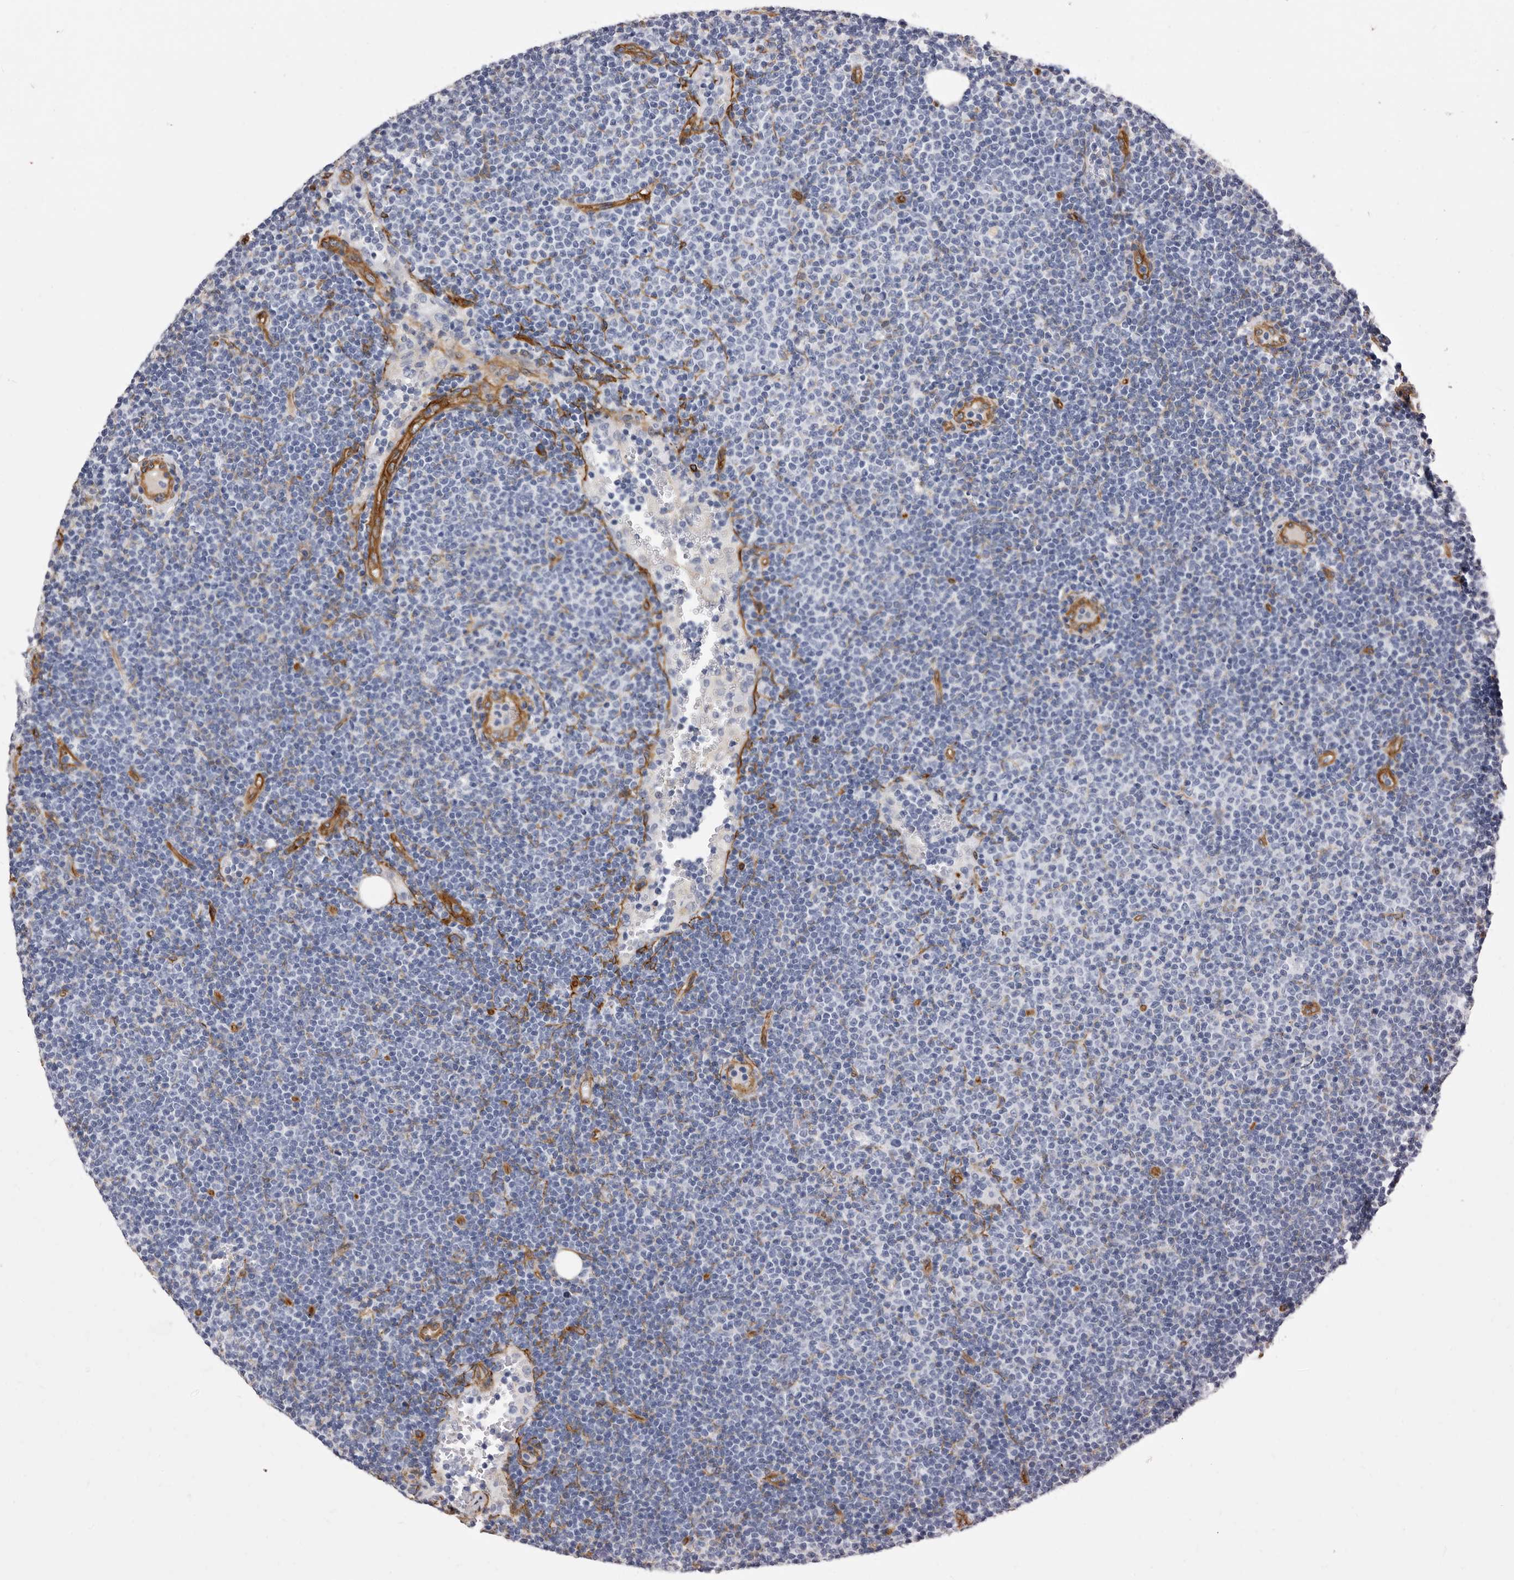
{"staining": {"intensity": "negative", "quantity": "none", "location": "none"}, "tissue": "lymphoma", "cell_type": "Tumor cells", "image_type": "cancer", "snomed": [{"axis": "morphology", "description": "Malignant lymphoma, non-Hodgkin's type, Low grade"}, {"axis": "topography", "description": "Lymph node"}], "caption": "This is an immunohistochemistry (IHC) histopathology image of human lymphoma. There is no staining in tumor cells.", "gene": "ENAH", "patient": {"sex": "female", "age": 53}}